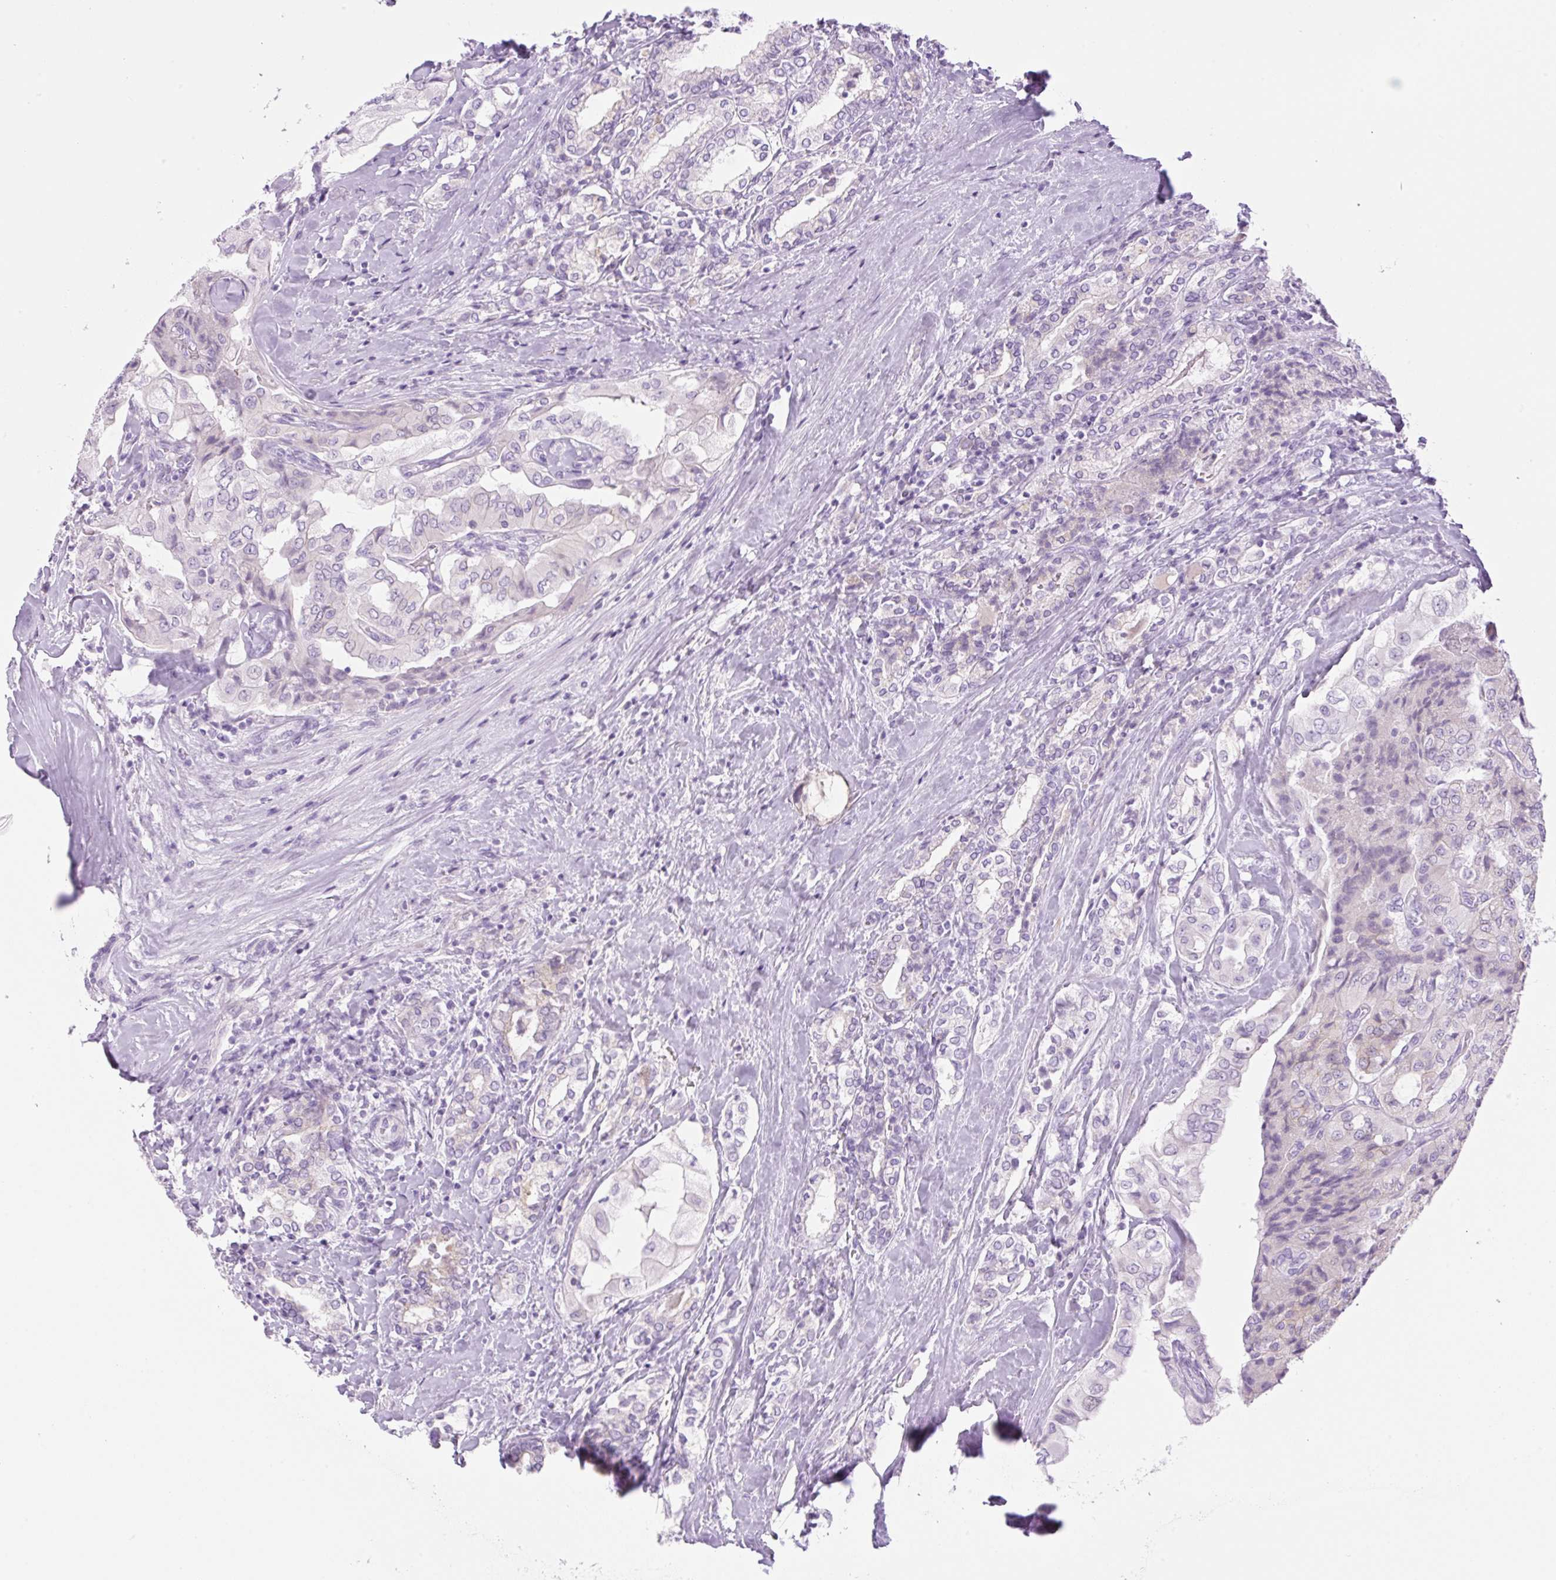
{"staining": {"intensity": "weak", "quantity": "<25%", "location": "cytoplasmic/membranous"}, "tissue": "thyroid cancer", "cell_type": "Tumor cells", "image_type": "cancer", "snomed": [{"axis": "morphology", "description": "Normal tissue, NOS"}, {"axis": "morphology", "description": "Papillary adenocarcinoma, NOS"}, {"axis": "topography", "description": "Thyroid gland"}], "caption": "This is an immunohistochemistry (IHC) photomicrograph of thyroid papillary adenocarcinoma. There is no staining in tumor cells.", "gene": "PALM3", "patient": {"sex": "female", "age": 59}}